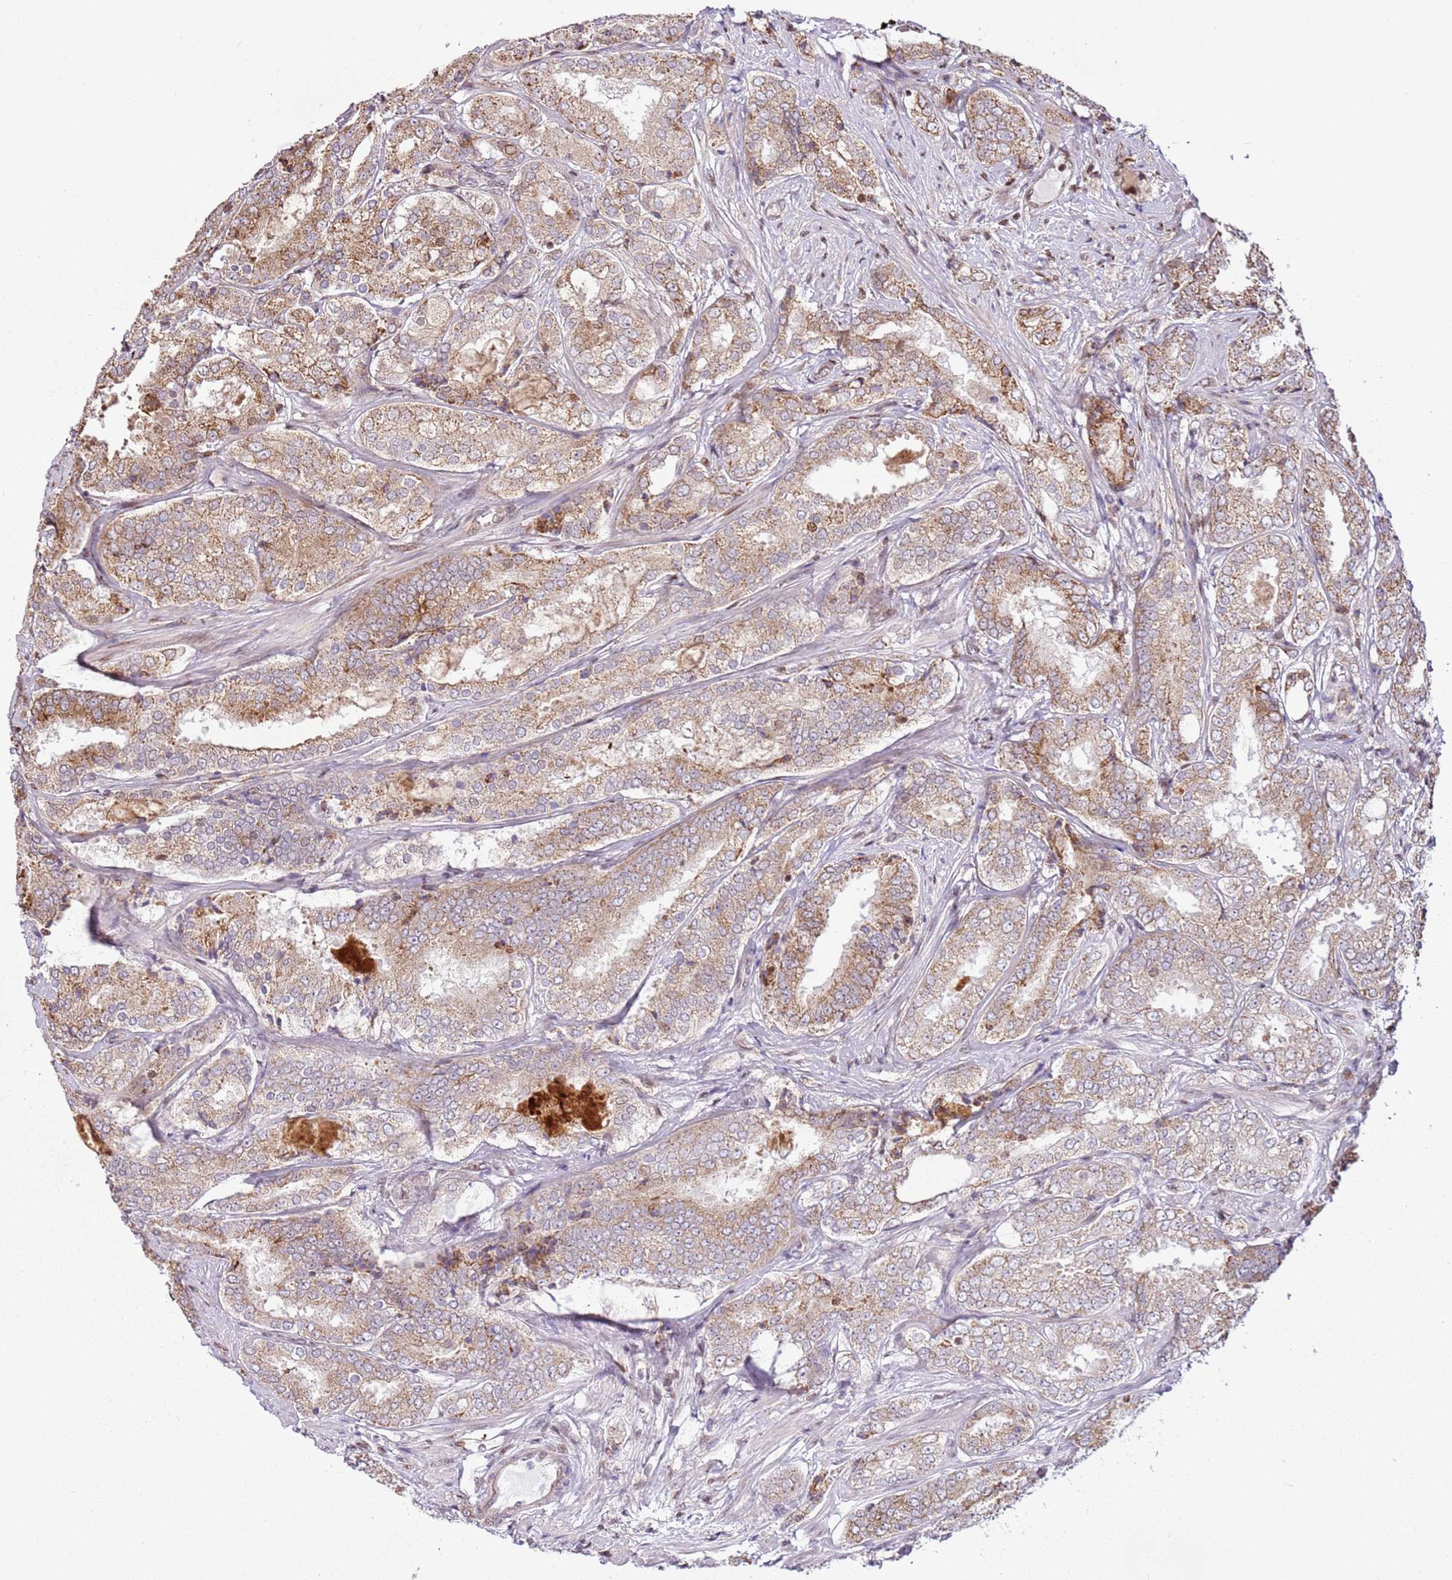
{"staining": {"intensity": "weak", "quantity": ">75%", "location": "cytoplasmic/membranous"}, "tissue": "prostate cancer", "cell_type": "Tumor cells", "image_type": "cancer", "snomed": [{"axis": "morphology", "description": "Adenocarcinoma, High grade"}, {"axis": "topography", "description": "Prostate"}], "caption": "A brown stain shows weak cytoplasmic/membranous staining of a protein in human prostate adenocarcinoma (high-grade) tumor cells.", "gene": "PCTP", "patient": {"sex": "male", "age": 63}}